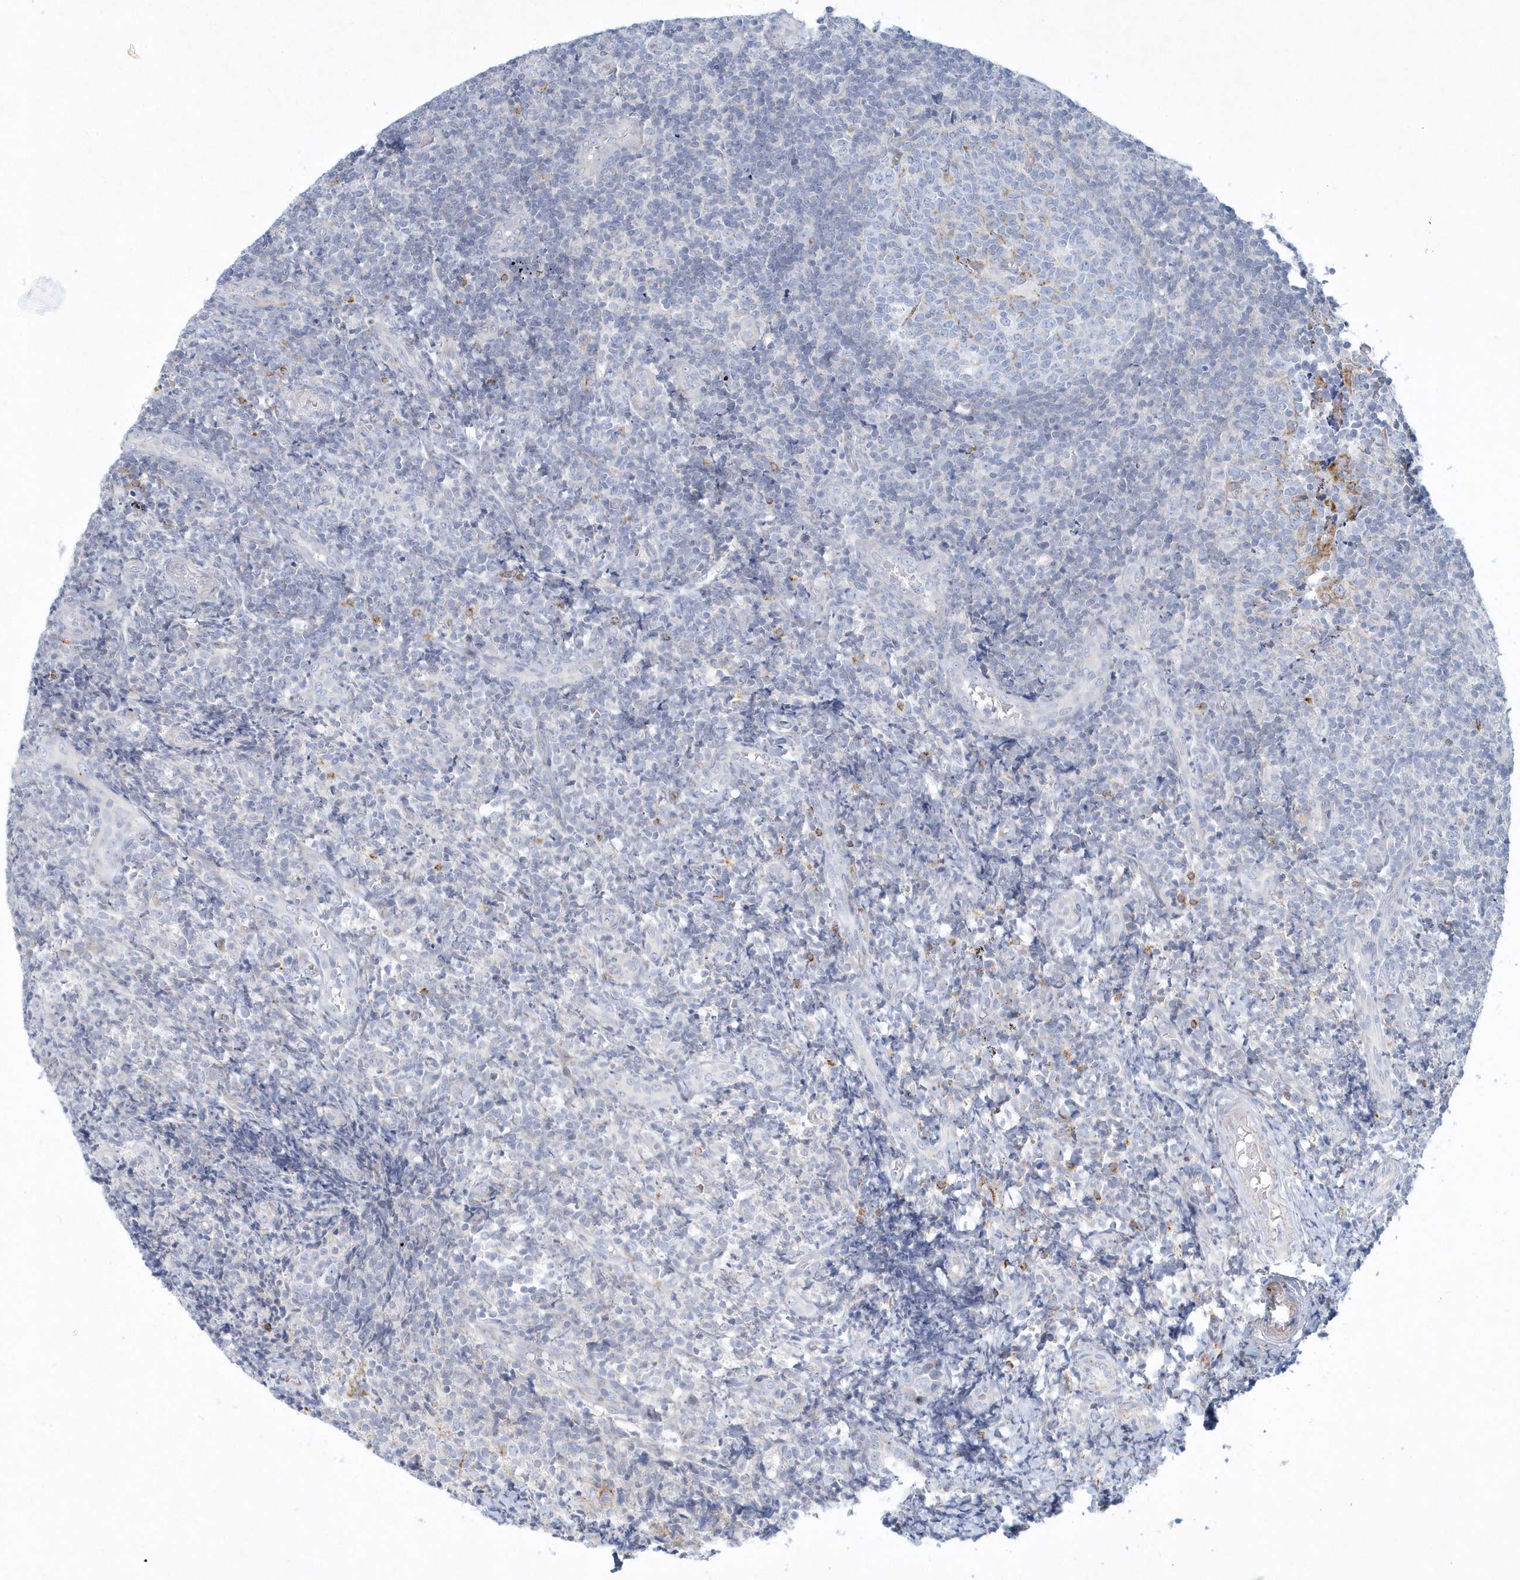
{"staining": {"intensity": "negative", "quantity": "none", "location": "none"}, "tissue": "tonsil", "cell_type": "Germinal center cells", "image_type": "normal", "snomed": [{"axis": "morphology", "description": "Normal tissue, NOS"}, {"axis": "topography", "description": "Tonsil"}], "caption": "Immunohistochemical staining of benign human tonsil demonstrates no significant positivity in germinal center cells. (DAB IHC with hematoxylin counter stain).", "gene": "DNAH1", "patient": {"sex": "female", "age": 19}}